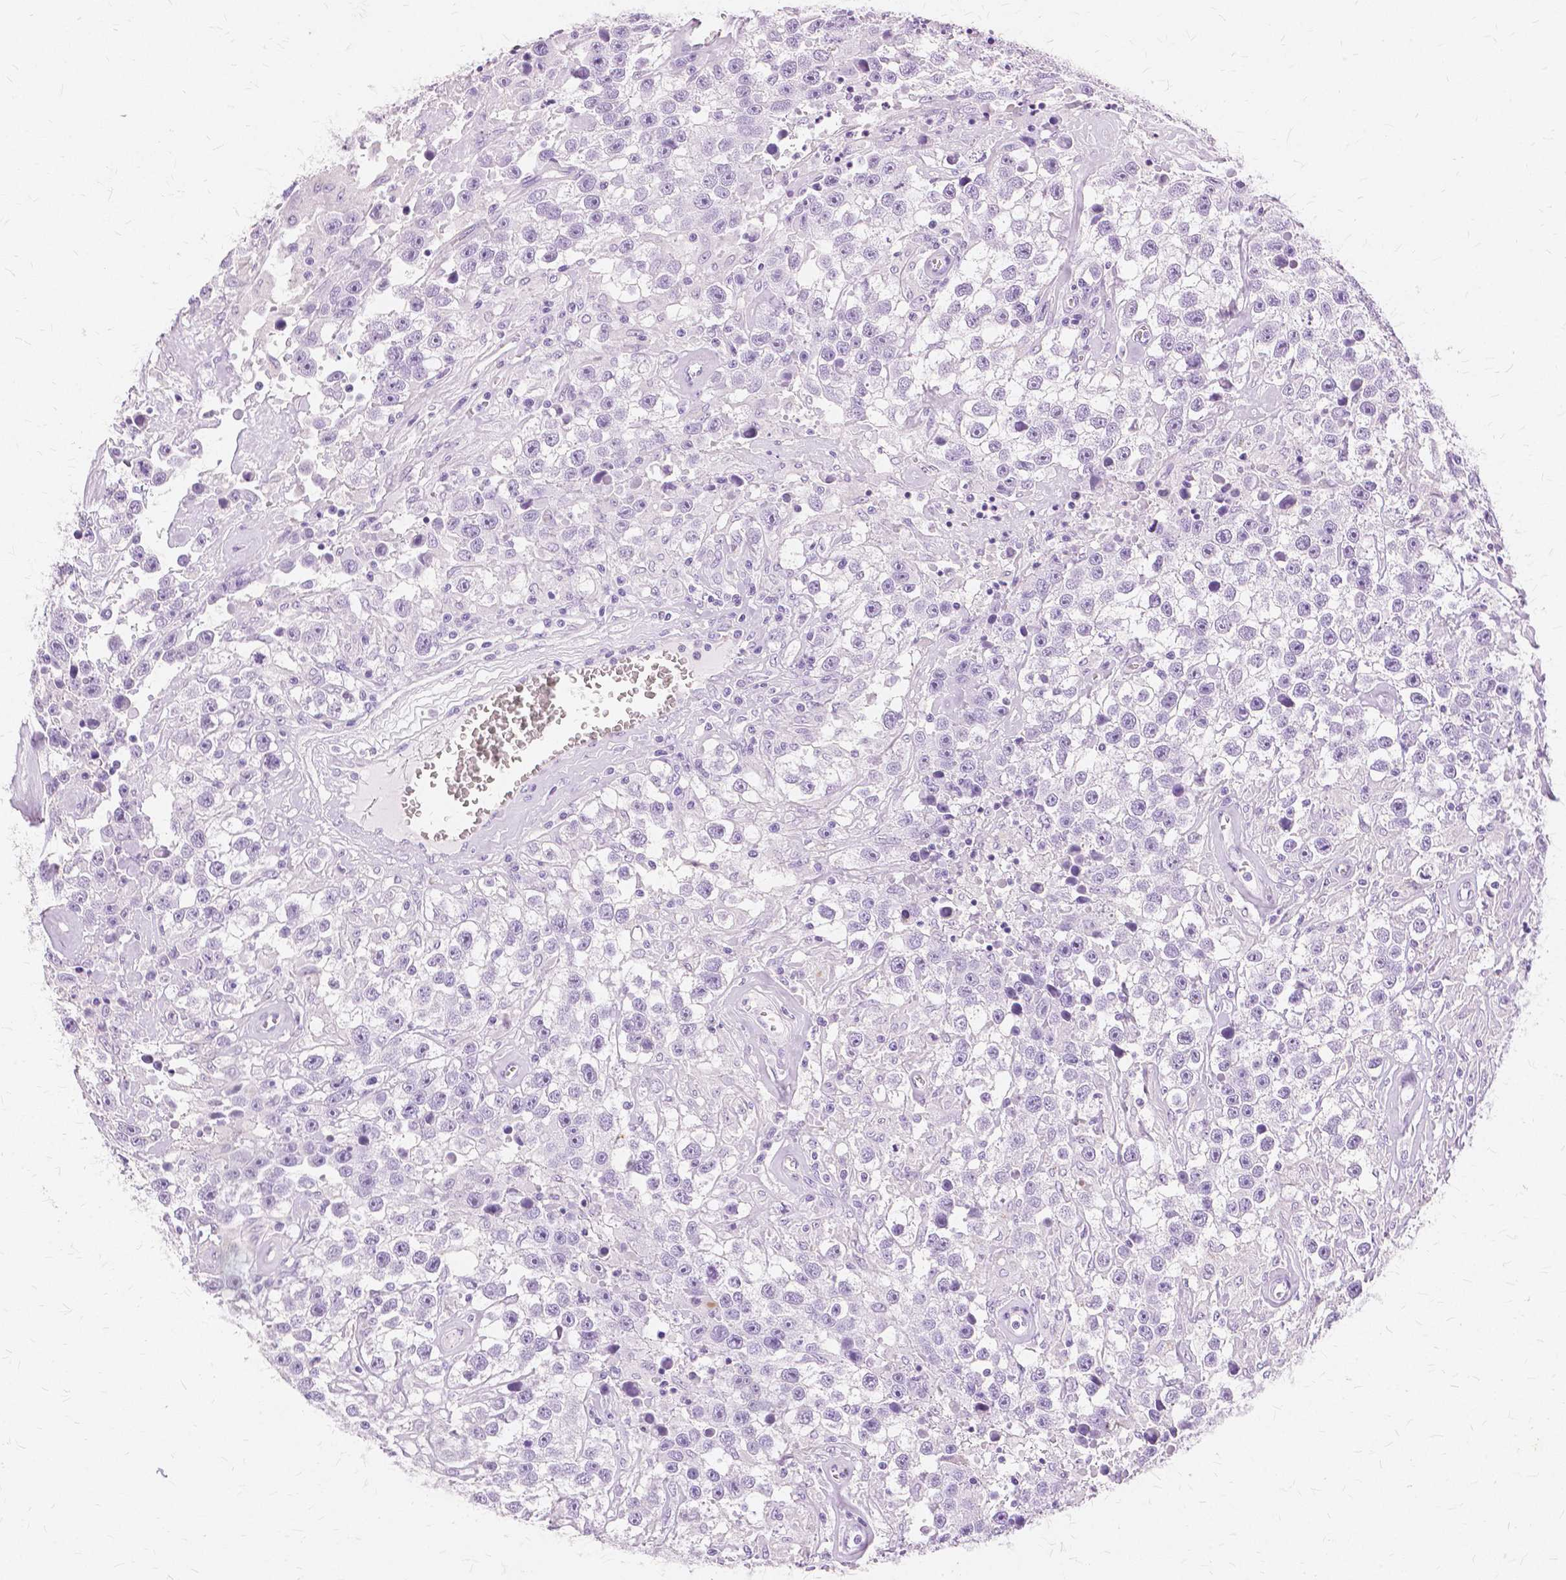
{"staining": {"intensity": "negative", "quantity": "none", "location": "none"}, "tissue": "testis cancer", "cell_type": "Tumor cells", "image_type": "cancer", "snomed": [{"axis": "morphology", "description": "Seminoma, NOS"}, {"axis": "topography", "description": "Testis"}], "caption": "High power microscopy image of an immunohistochemistry (IHC) photomicrograph of testis cancer (seminoma), revealing no significant positivity in tumor cells.", "gene": "TGM1", "patient": {"sex": "male", "age": 43}}